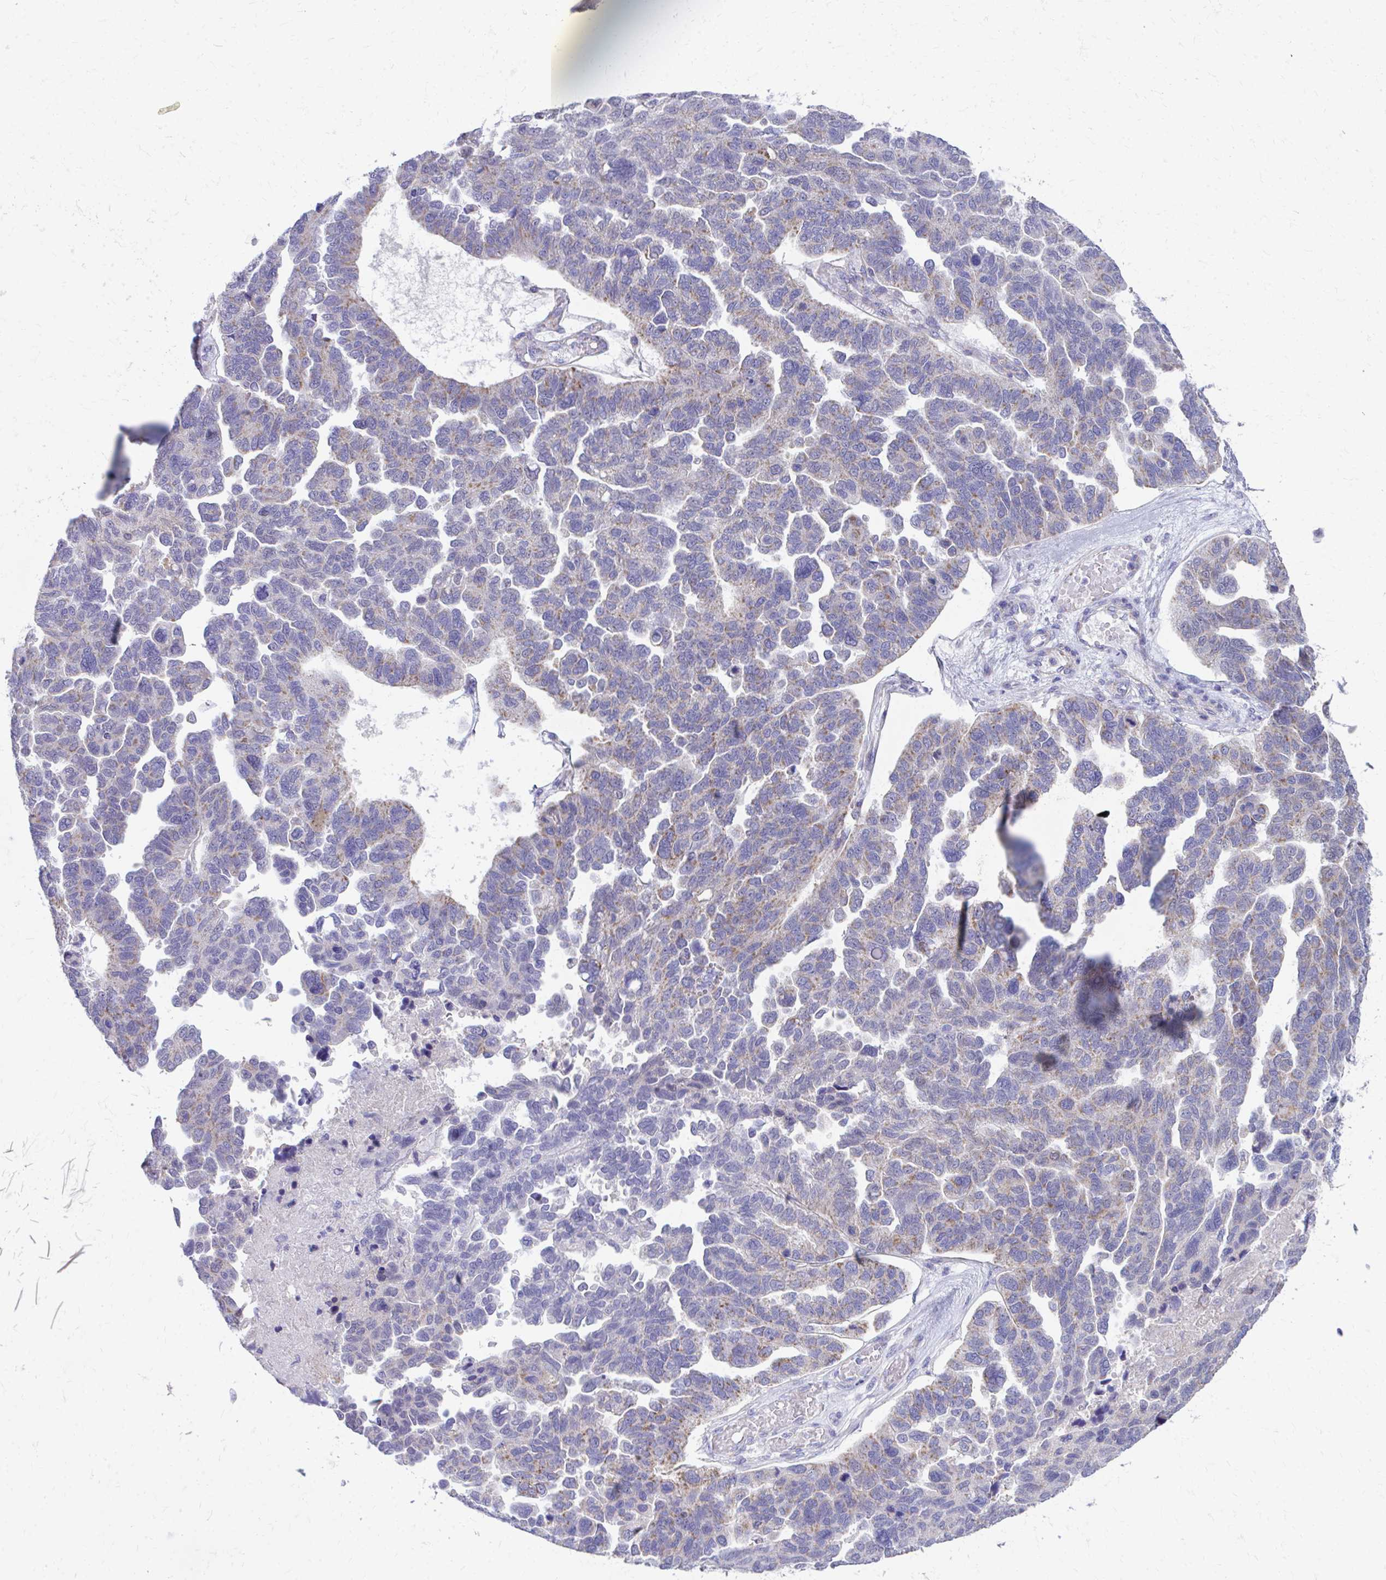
{"staining": {"intensity": "moderate", "quantity": "25%-75%", "location": "cytoplasmic/membranous"}, "tissue": "ovarian cancer", "cell_type": "Tumor cells", "image_type": "cancer", "snomed": [{"axis": "morphology", "description": "Cystadenocarcinoma, serous, NOS"}, {"axis": "topography", "description": "Ovary"}], "caption": "Immunohistochemical staining of human serous cystadenocarcinoma (ovarian) demonstrates moderate cytoplasmic/membranous protein staining in approximately 25%-75% of tumor cells.", "gene": "MRPL19", "patient": {"sex": "female", "age": 64}}